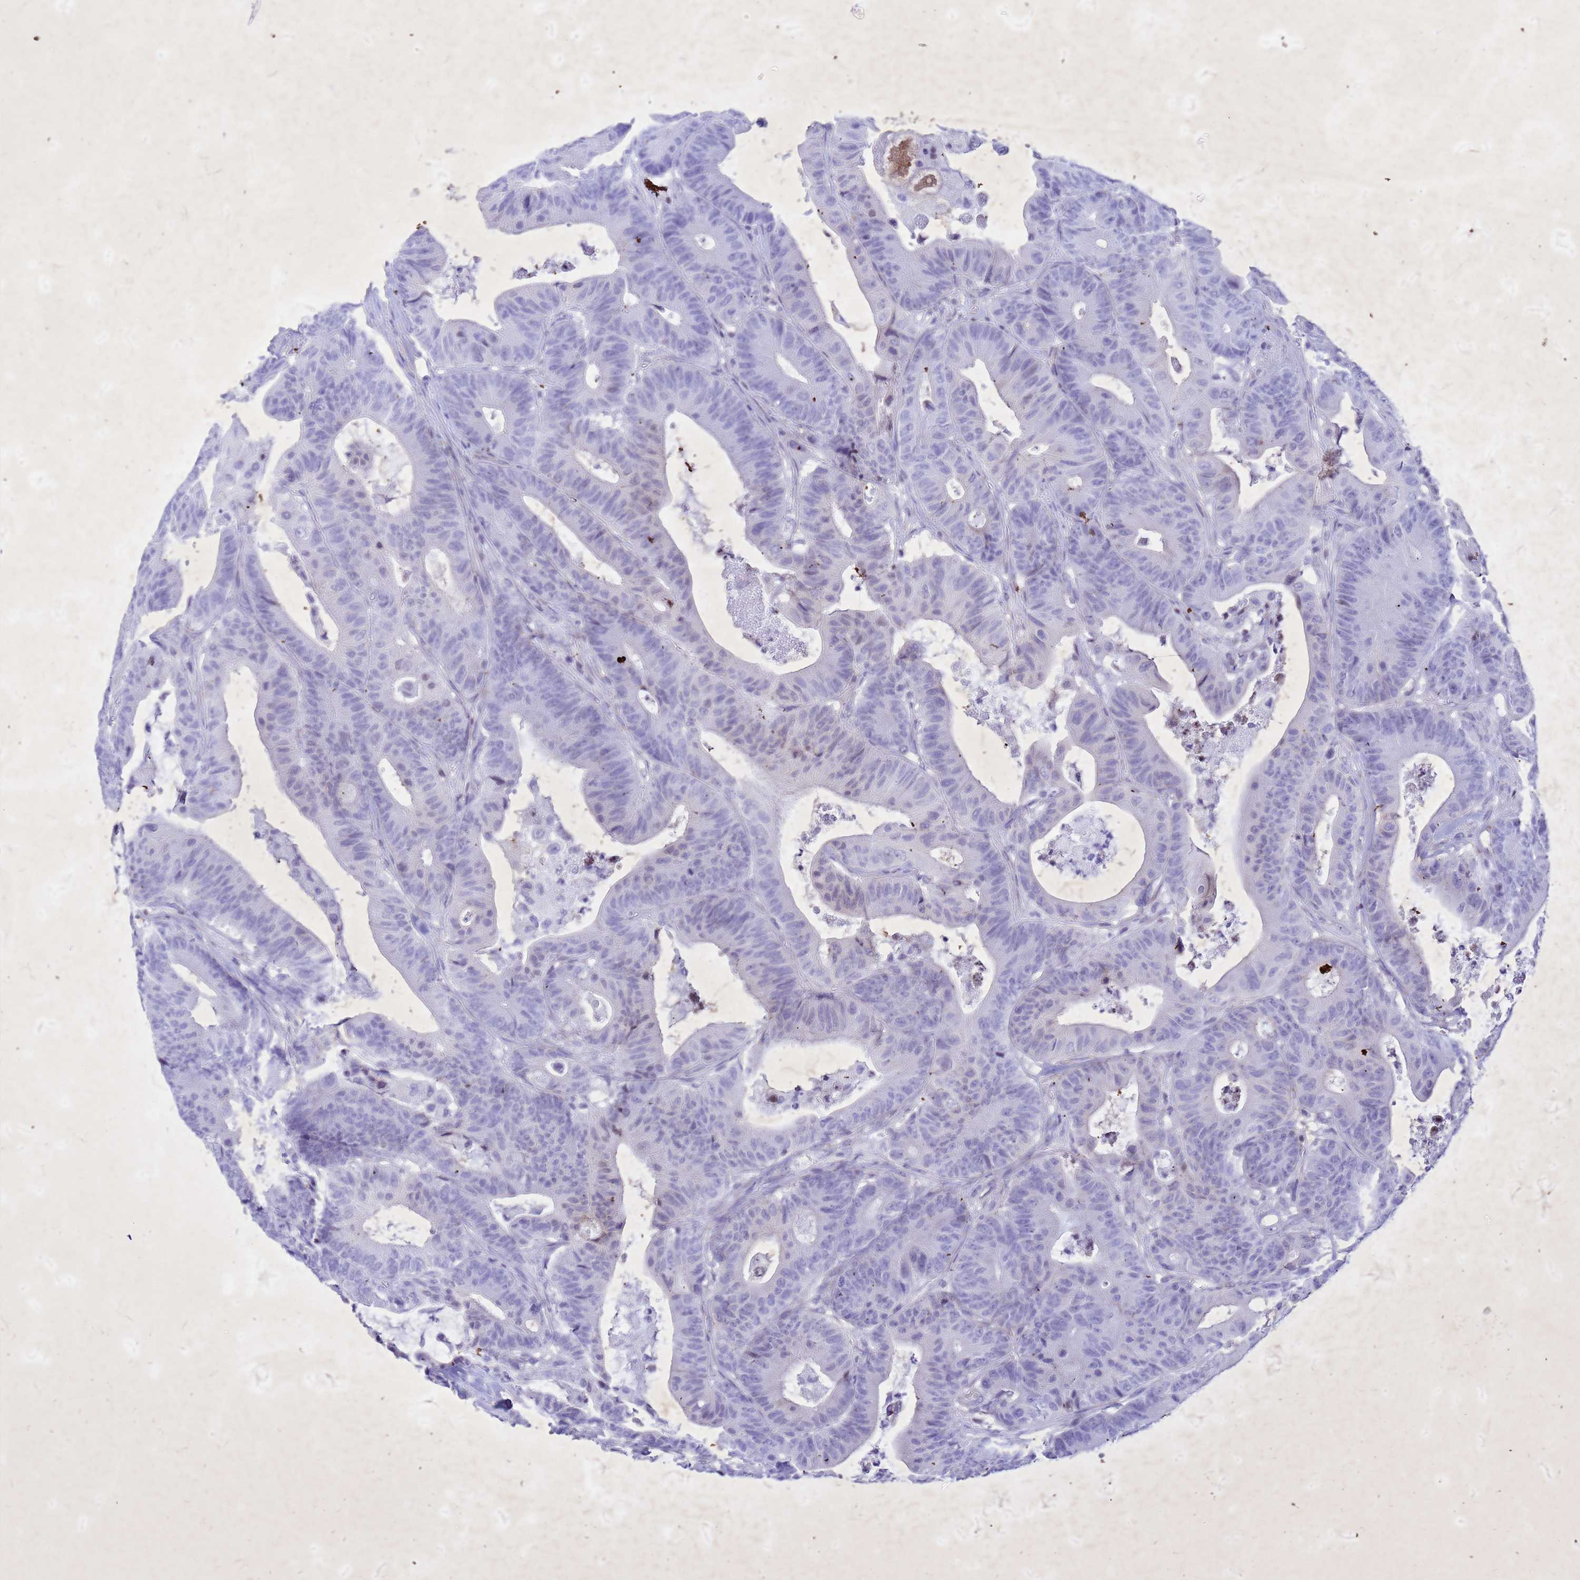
{"staining": {"intensity": "weak", "quantity": "<25%", "location": "cytoplasmic/membranous"}, "tissue": "colorectal cancer", "cell_type": "Tumor cells", "image_type": "cancer", "snomed": [{"axis": "morphology", "description": "Adenocarcinoma, NOS"}, {"axis": "topography", "description": "Colon"}], "caption": "Tumor cells show no significant positivity in adenocarcinoma (colorectal).", "gene": "COPS9", "patient": {"sex": "female", "age": 84}}